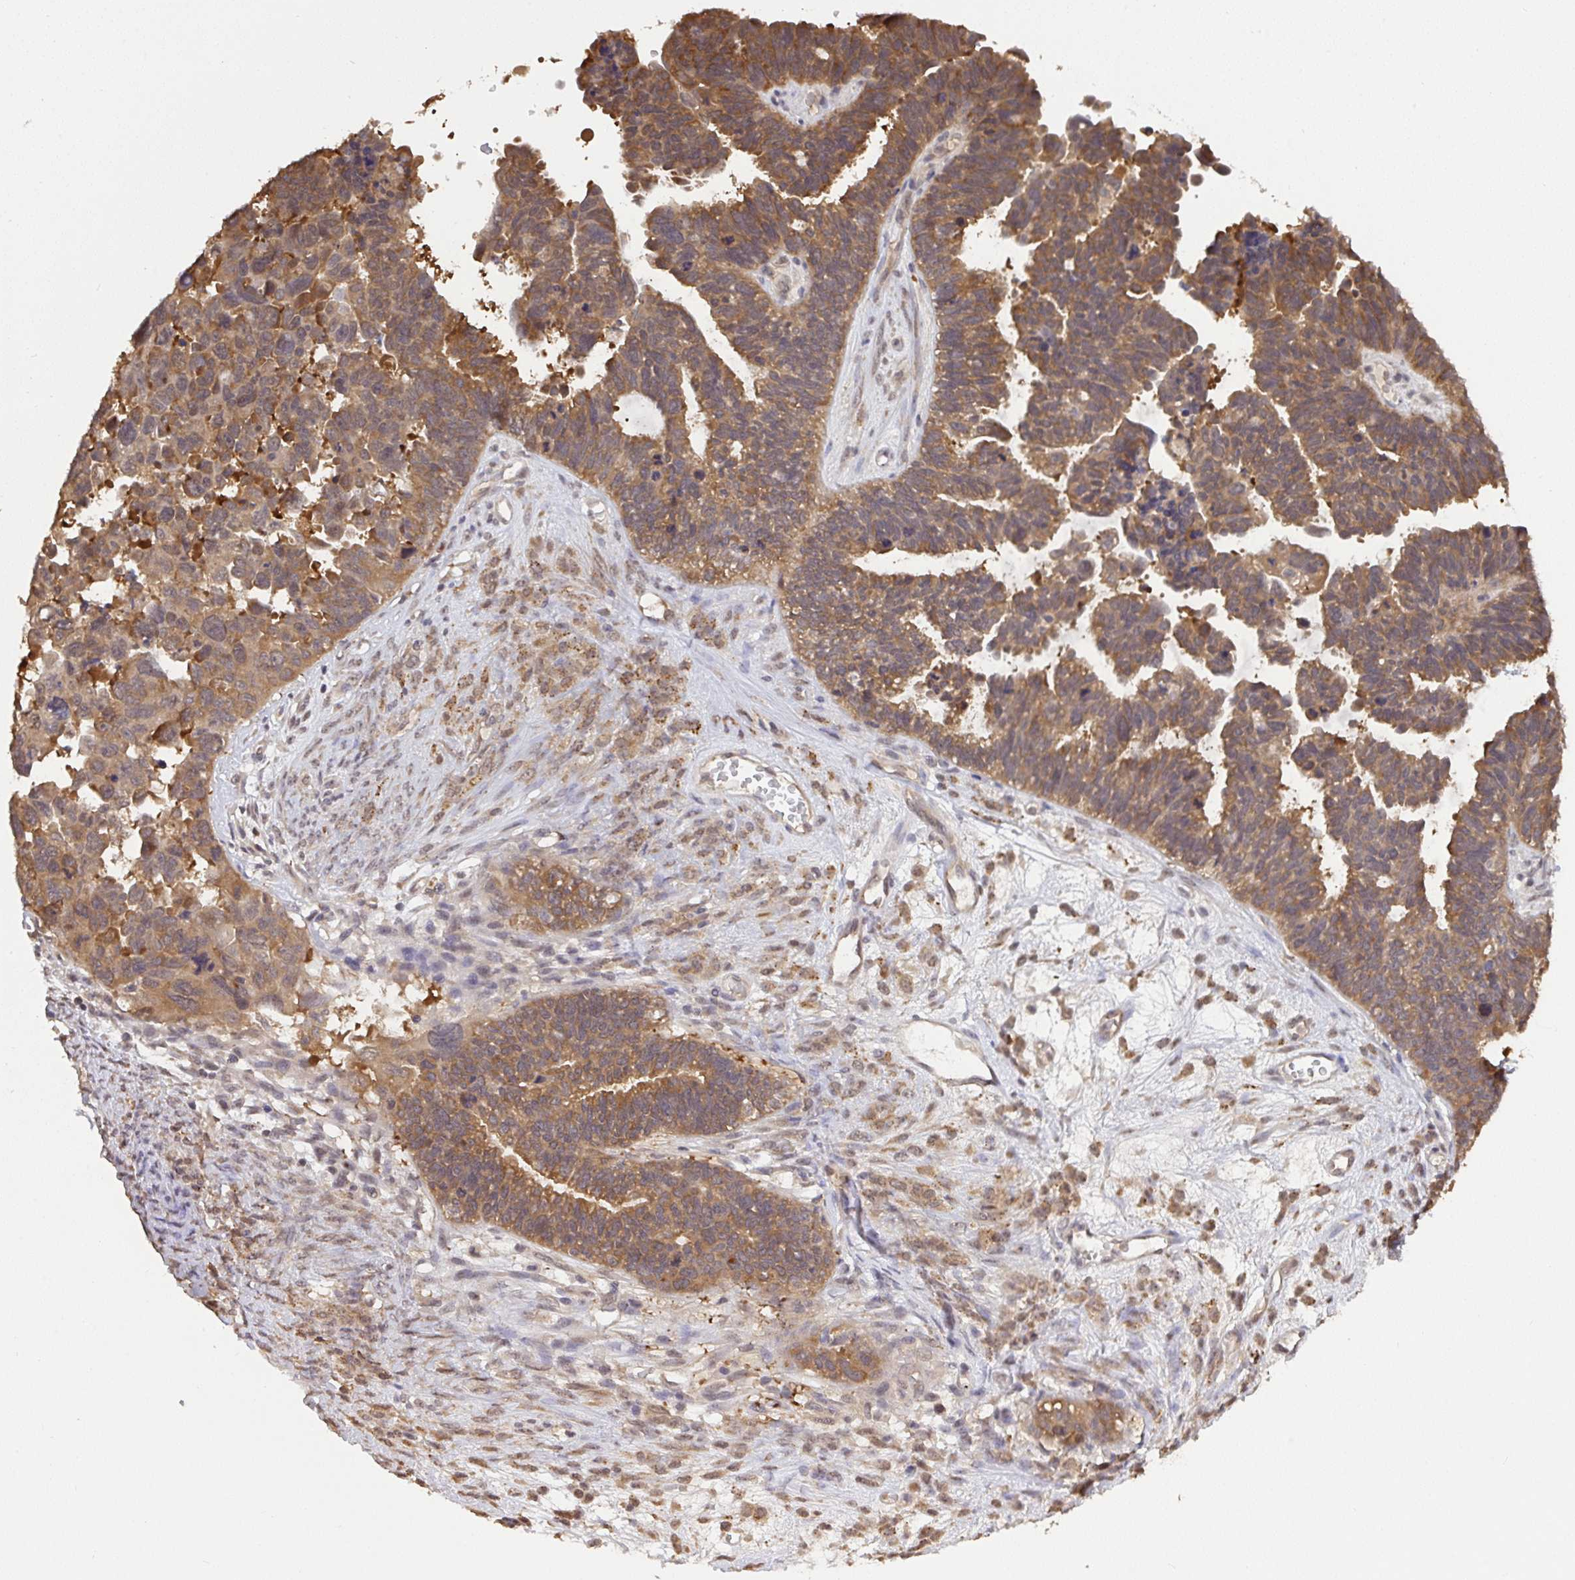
{"staining": {"intensity": "moderate", "quantity": ">75%", "location": "cytoplasmic/membranous"}, "tissue": "ovarian cancer", "cell_type": "Tumor cells", "image_type": "cancer", "snomed": [{"axis": "morphology", "description": "Cystadenocarcinoma, serous, NOS"}, {"axis": "topography", "description": "Ovary"}], "caption": "Protein analysis of ovarian cancer tissue displays moderate cytoplasmic/membranous expression in approximately >75% of tumor cells. The staining was performed using DAB to visualize the protein expression in brown, while the nuclei were stained in blue with hematoxylin (Magnification: 20x).", "gene": "C12orf57", "patient": {"sex": "female", "age": 60}}